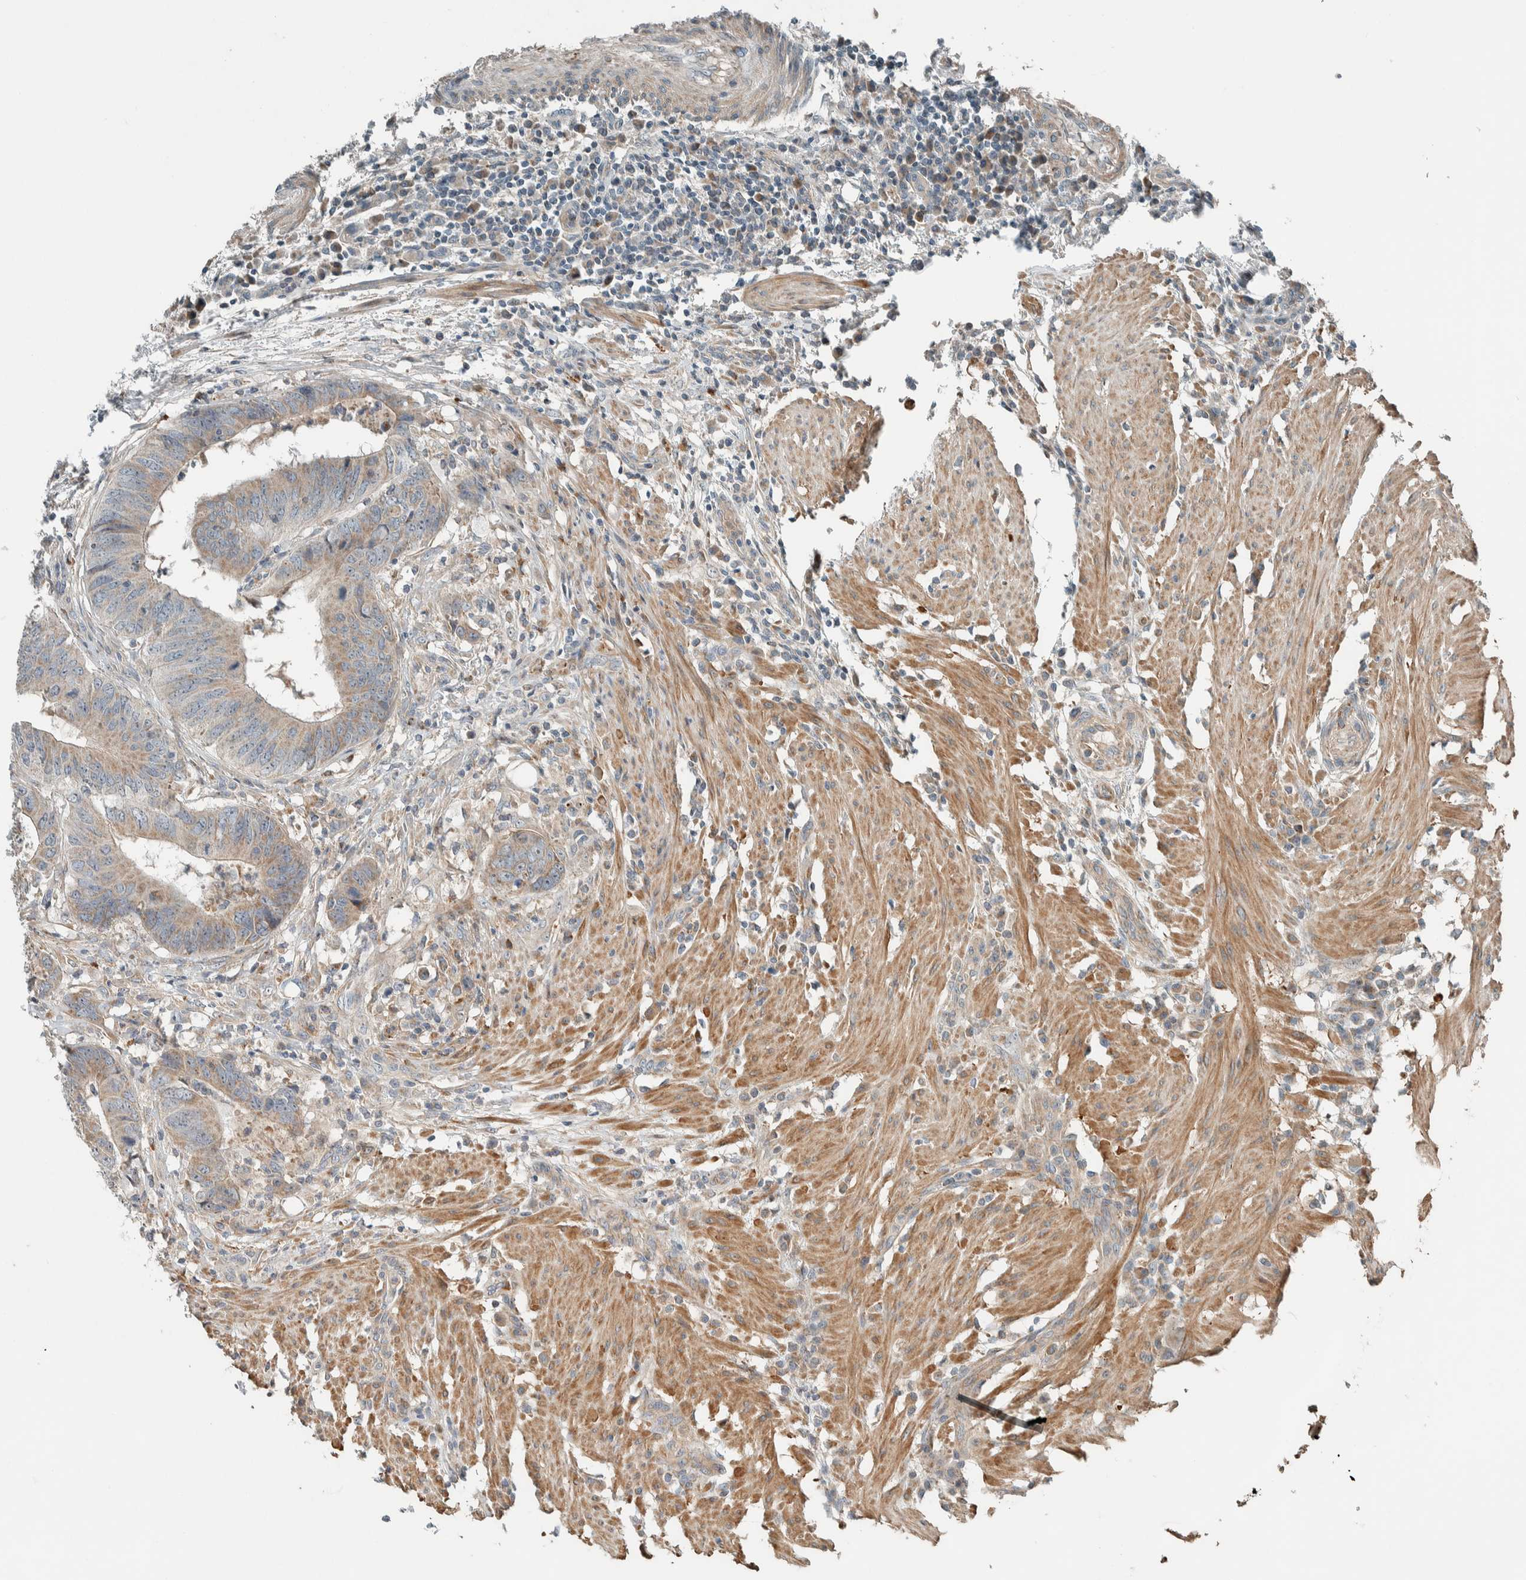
{"staining": {"intensity": "weak", "quantity": "25%-75%", "location": "cytoplasmic/membranous"}, "tissue": "colorectal cancer", "cell_type": "Tumor cells", "image_type": "cancer", "snomed": [{"axis": "morphology", "description": "Adenocarcinoma, NOS"}, {"axis": "topography", "description": "Colon"}], "caption": "Adenocarcinoma (colorectal) stained for a protein demonstrates weak cytoplasmic/membranous positivity in tumor cells.", "gene": "SLFN12L", "patient": {"sex": "male", "age": 56}}